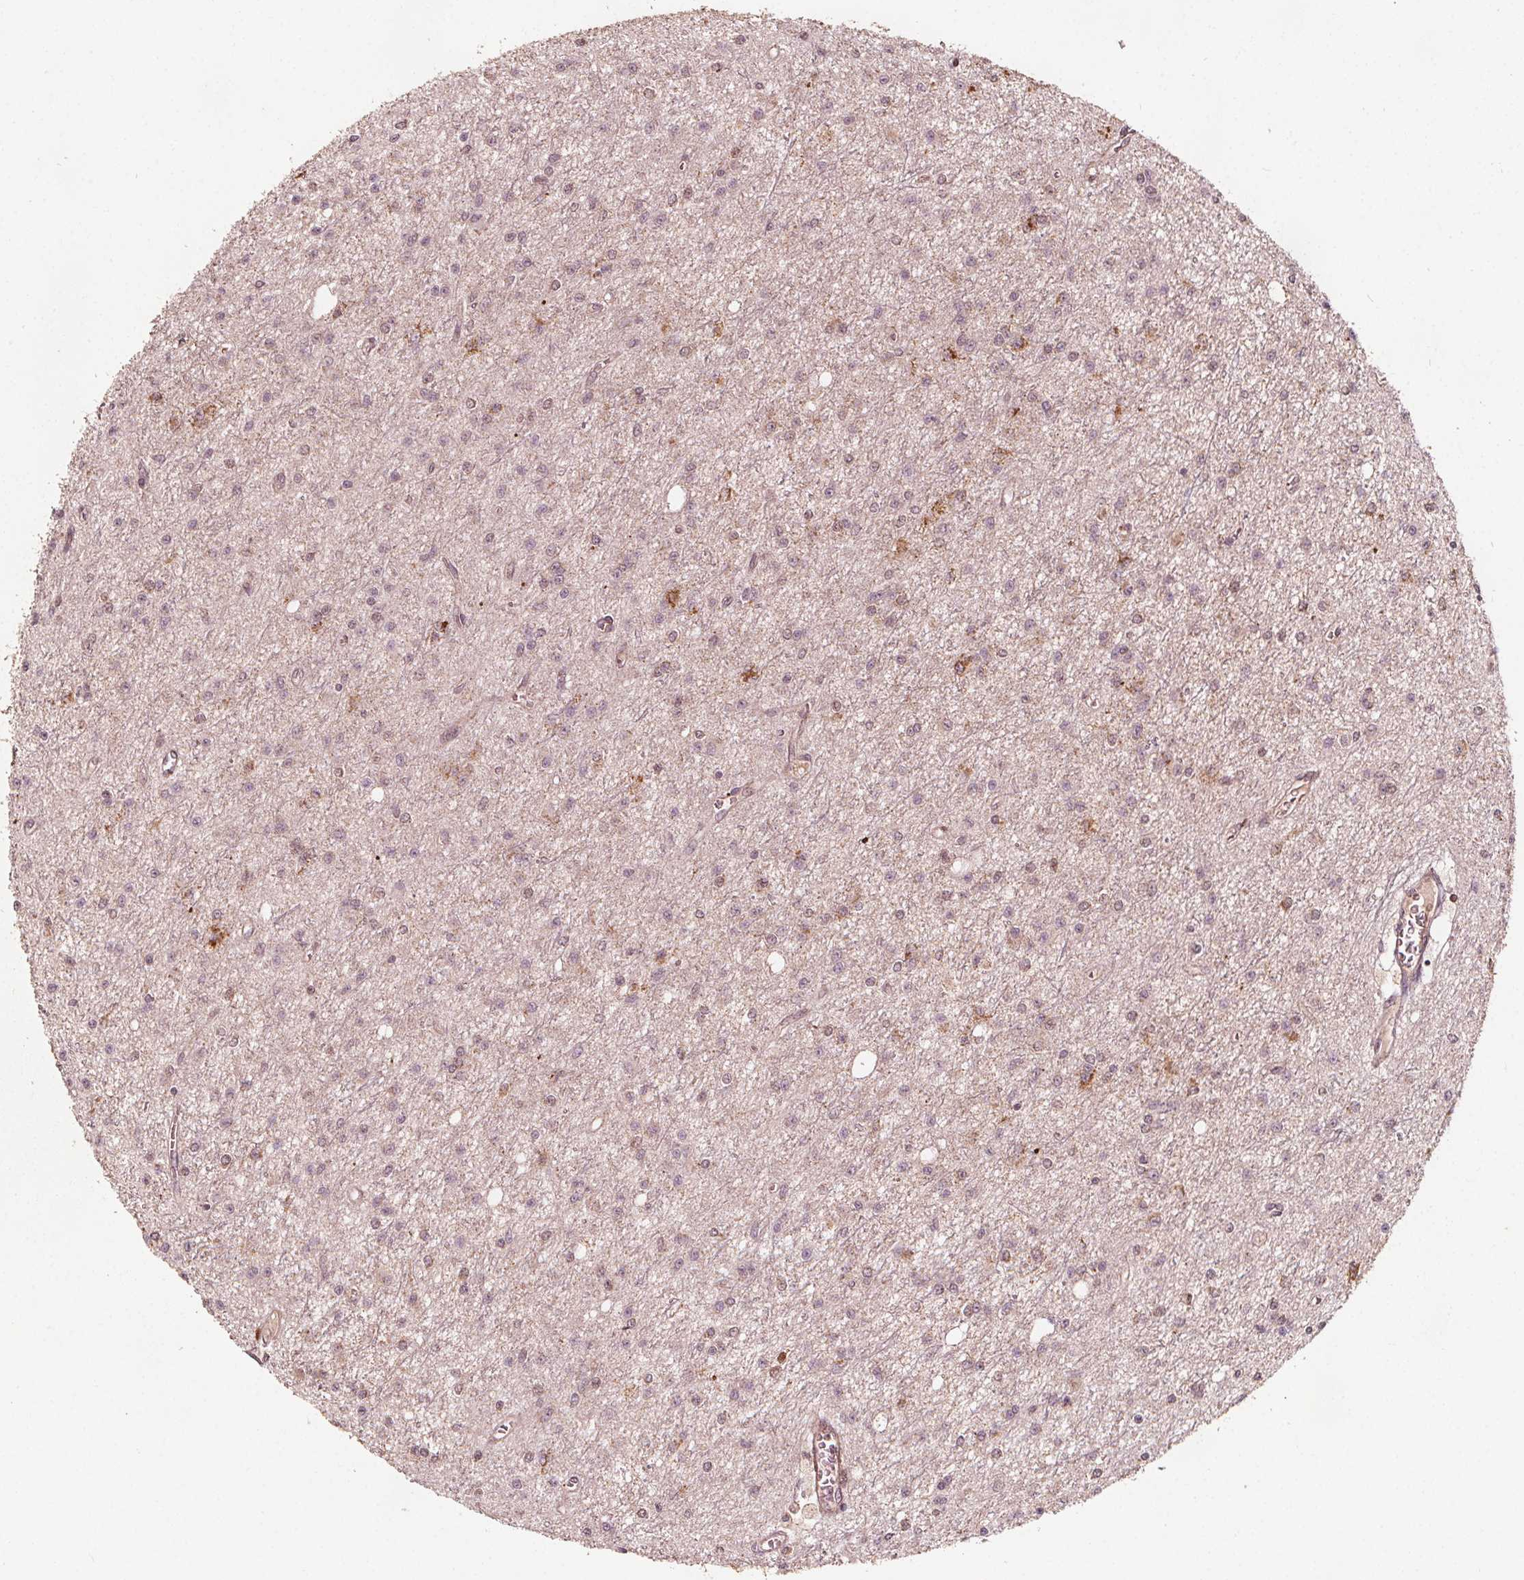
{"staining": {"intensity": "moderate", "quantity": ">75%", "location": "cytoplasmic/membranous"}, "tissue": "glioma", "cell_type": "Tumor cells", "image_type": "cancer", "snomed": [{"axis": "morphology", "description": "Glioma, malignant, Low grade"}, {"axis": "topography", "description": "Brain"}], "caption": "Malignant glioma (low-grade) was stained to show a protein in brown. There is medium levels of moderate cytoplasmic/membranous staining in approximately >75% of tumor cells. Nuclei are stained in blue.", "gene": "AIP", "patient": {"sex": "female", "age": 45}}